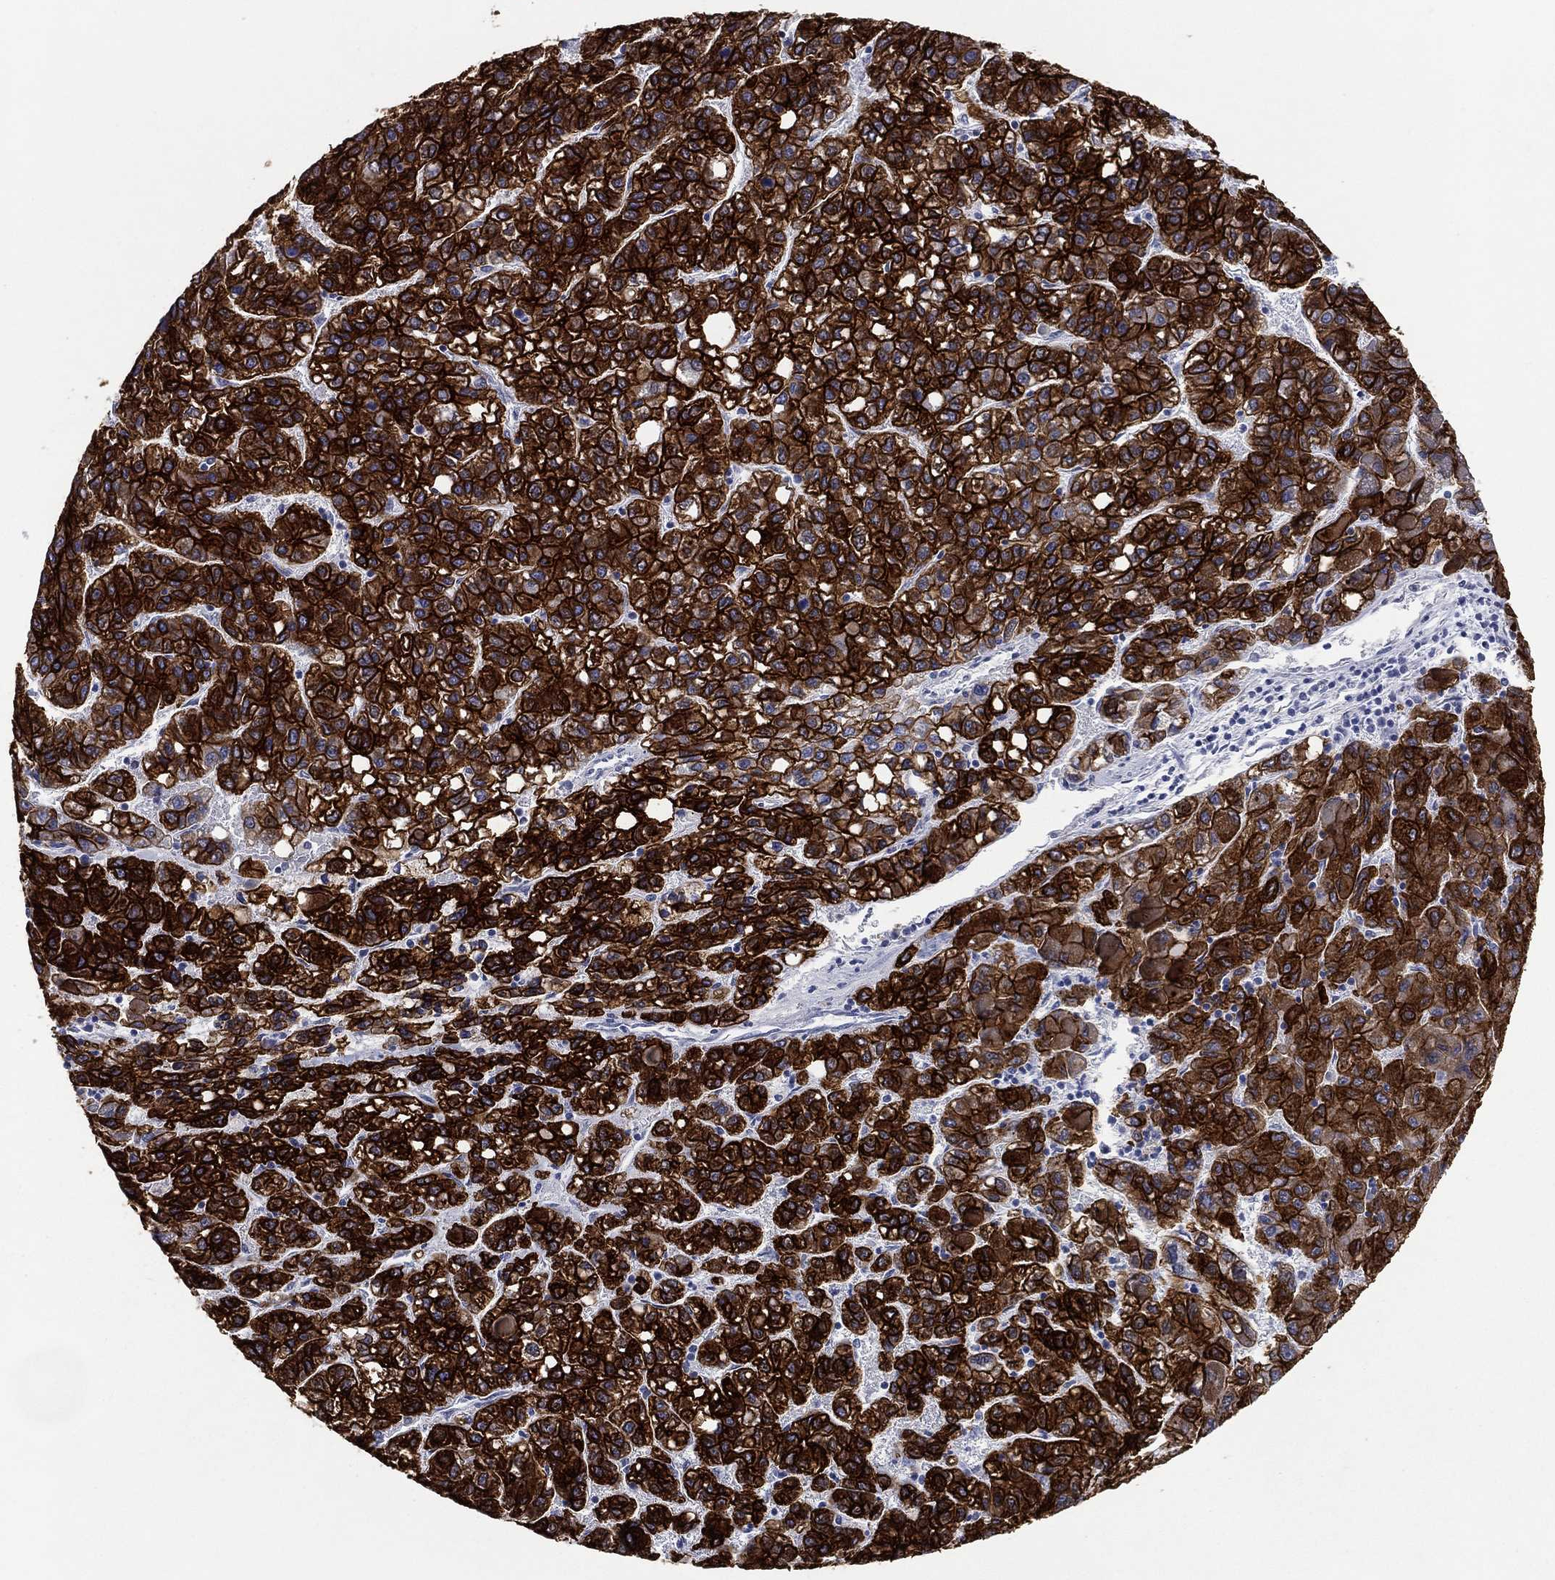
{"staining": {"intensity": "strong", "quantity": ">75%", "location": "cytoplasmic/membranous"}, "tissue": "liver cancer", "cell_type": "Tumor cells", "image_type": "cancer", "snomed": [{"axis": "morphology", "description": "Carcinoma, Hepatocellular, NOS"}, {"axis": "topography", "description": "Liver"}], "caption": "Tumor cells demonstrate high levels of strong cytoplasmic/membranous positivity in approximately >75% of cells in human hepatocellular carcinoma (liver).", "gene": "KRT7", "patient": {"sex": "female", "age": 82}}